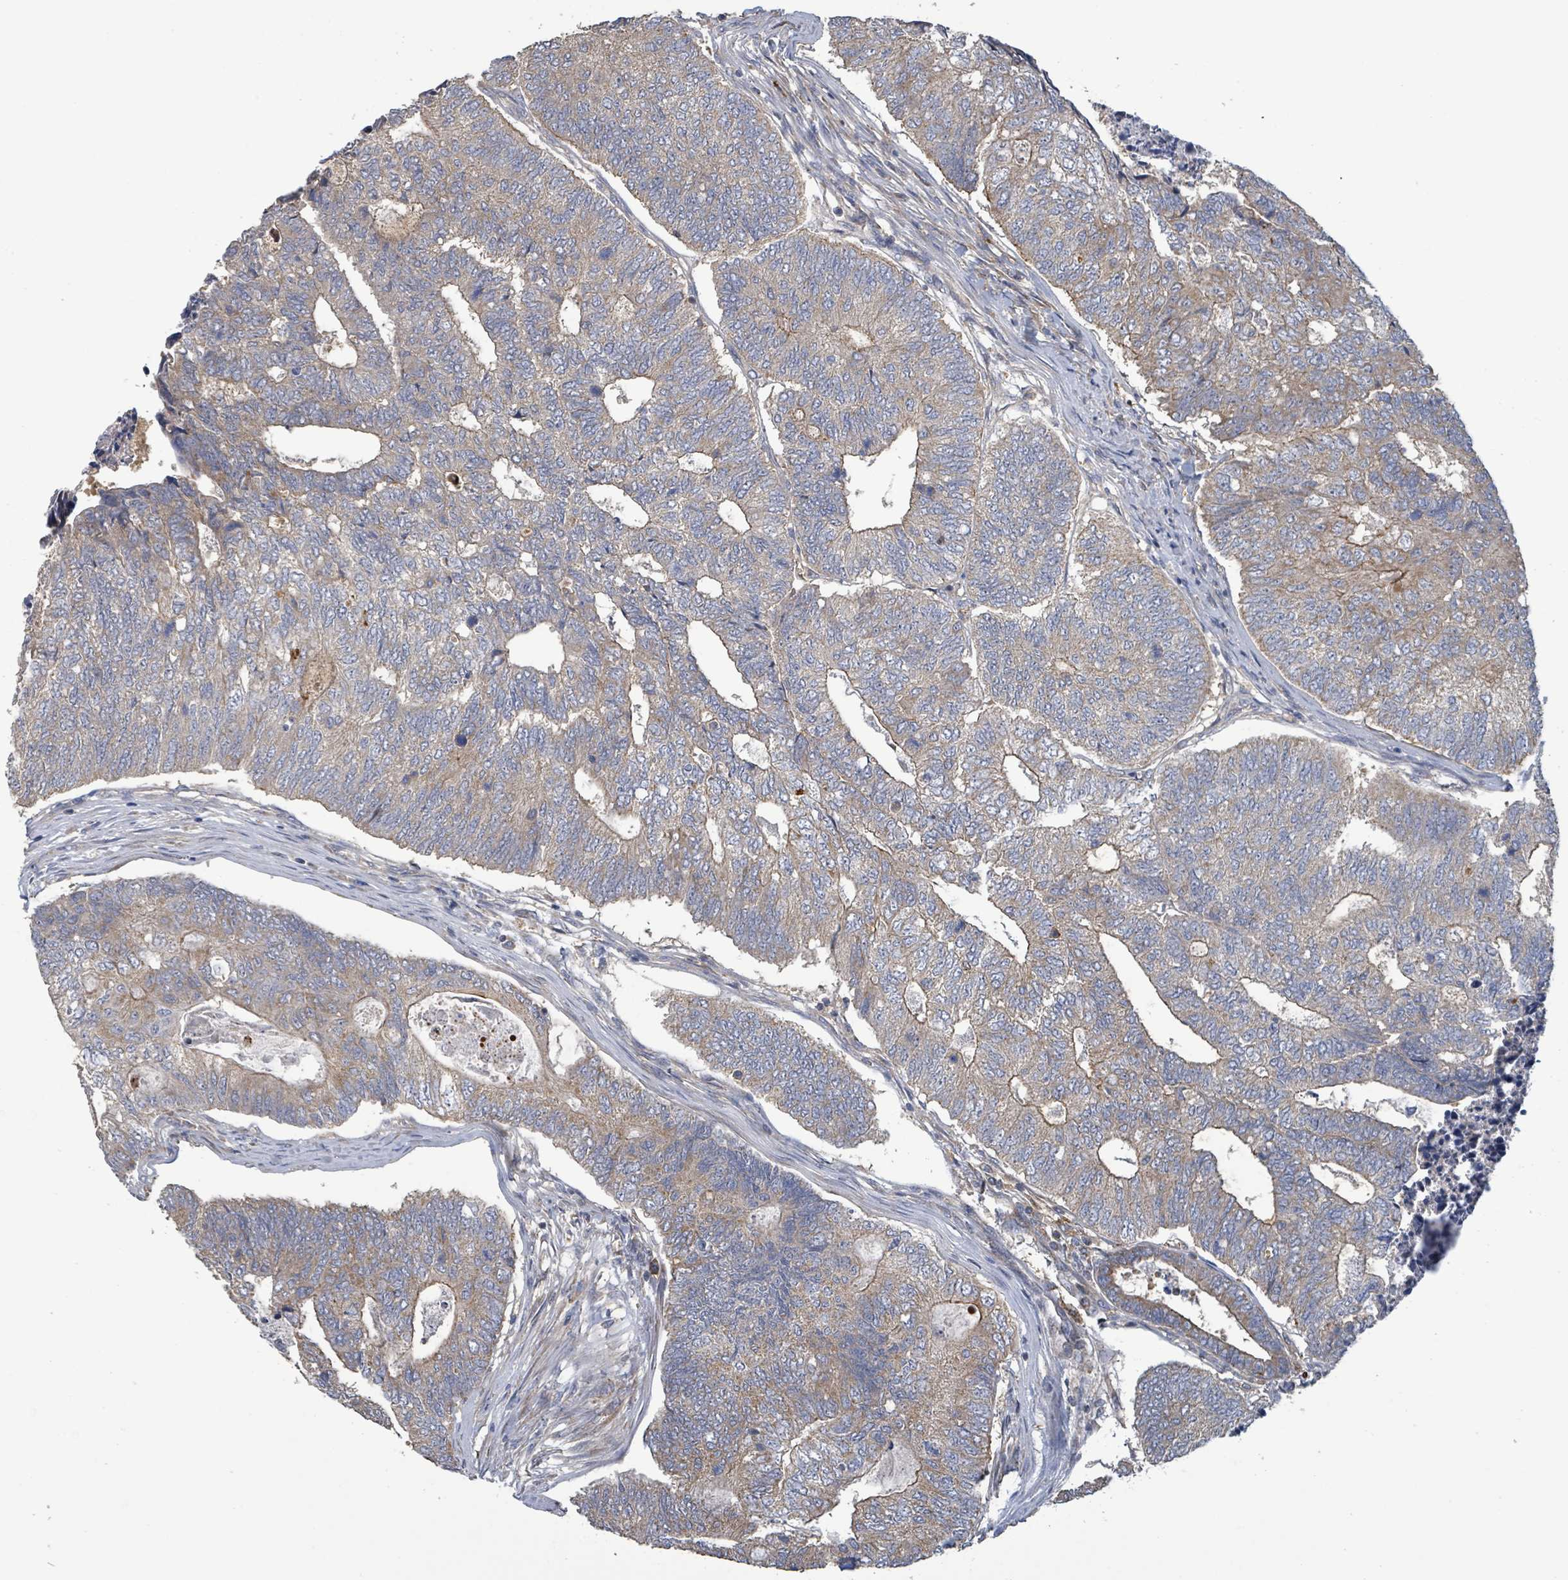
{"staining": {"intensity": "moderate", "quantity": "25%-75%", "location": "cytoplasmic/membranous"}, "tissue": "colorectal cancer", "cell_type": "Tumor cells", "image_type": "cancer", "snomed": [{"axis": "morphology", "description": "Adenocarcinoma, NOS"}, {"axis": "topography", "description": "Colon"}], "caption": "Colorectal cancer stained with DAB (3,3'-diaminobenzidine) immunohistochemistry (IHC) reveals medium levels of moderate cytoplasmic/membranous staining in approximately 25%-75% of tumor cells. (Stains: DAB in brown, nuclei in blue, Microscopy: brightfield microscopy at high magnification).", "gene": "PLAAT1", "patient": {"sex": "female", "age": 67}}